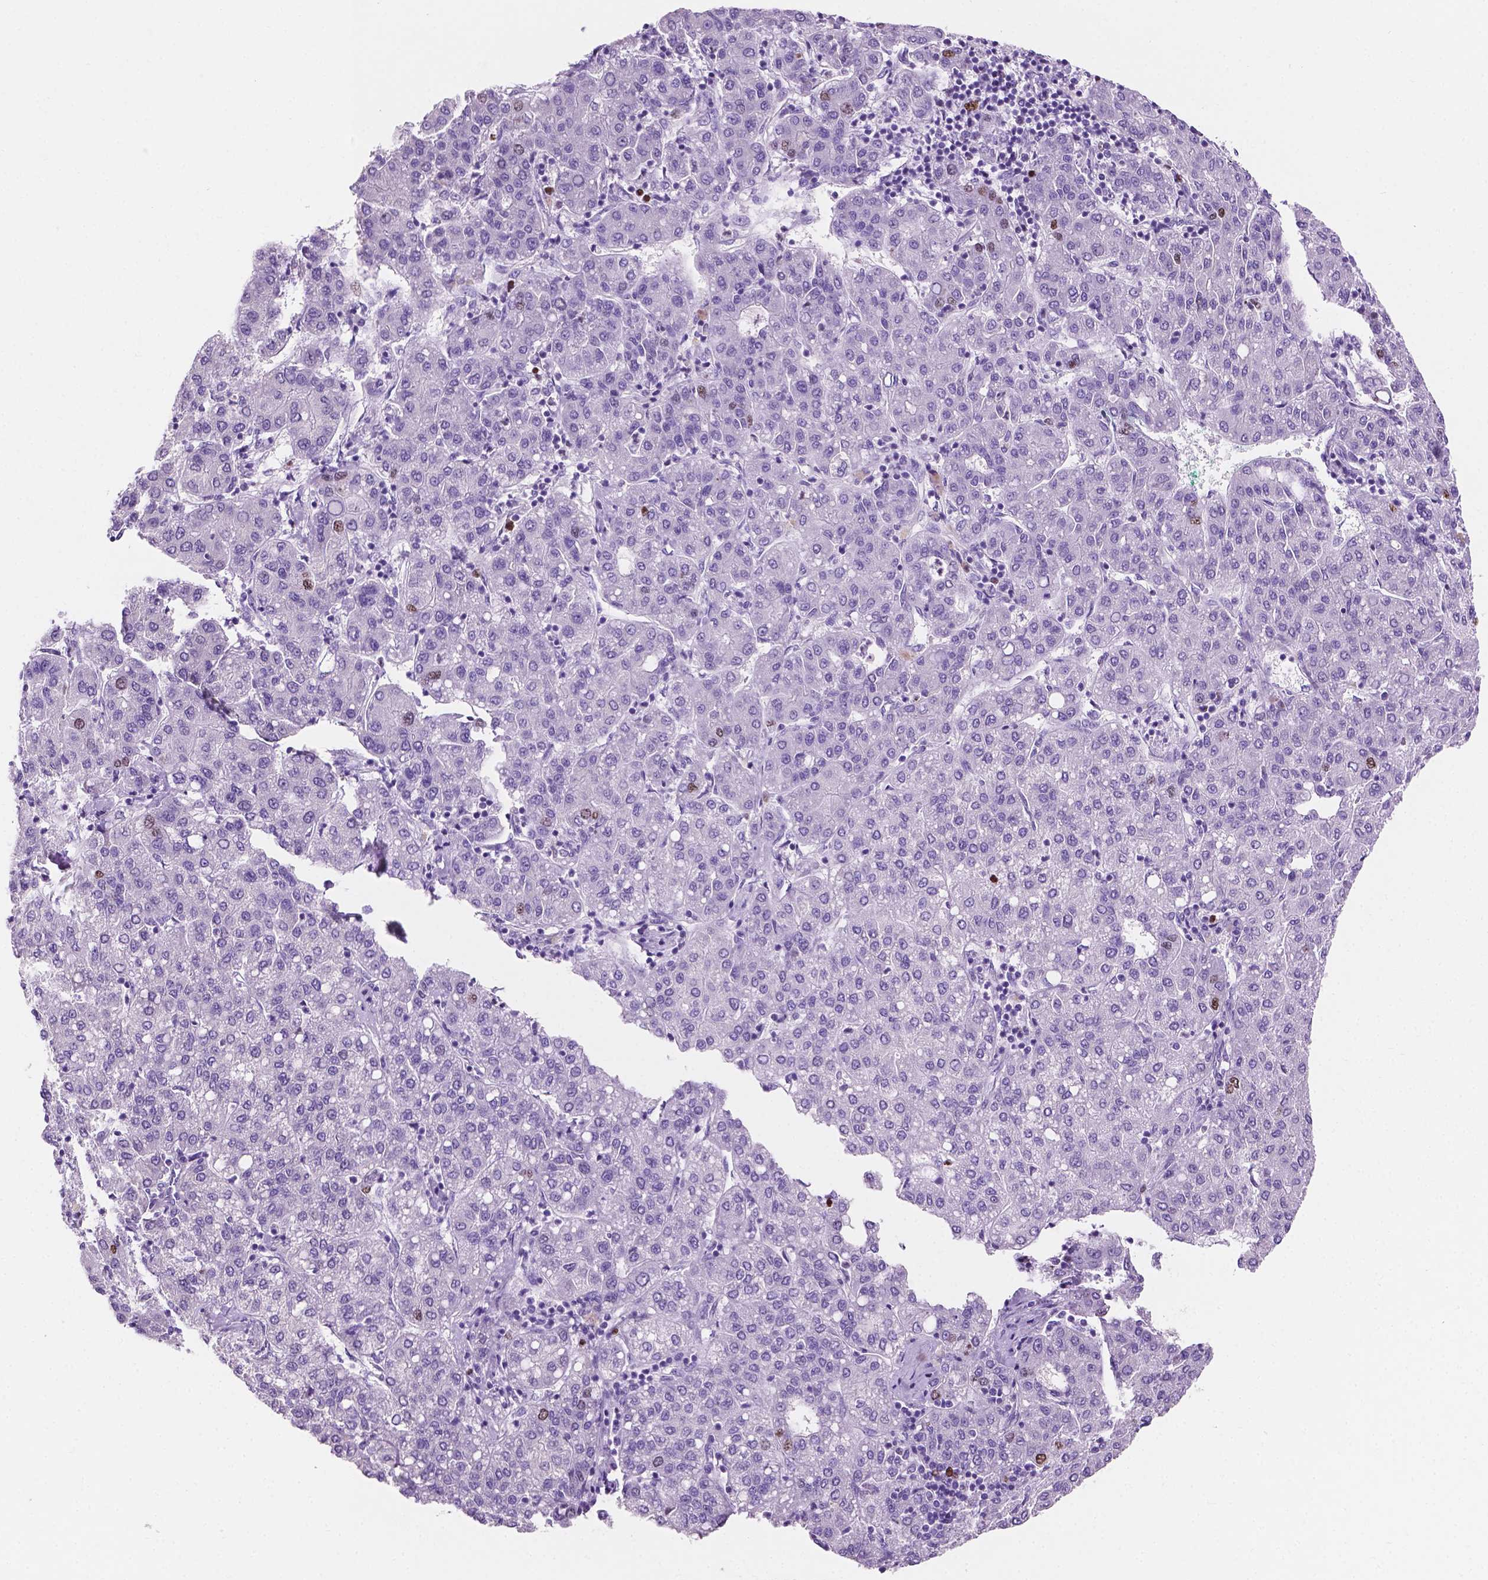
{"staining": {"intensity": "moderate", "quantity": "<25%", "location": "nuclear"}, "tissue": "liver cancer", "cell_type": "Tumor cells", "image_type": "cancer", "snomed": [{"axis": "morphology", "description": "Carcinoma, Hepatocellular, NOS"}, {"axis": "topography", "description": "Liver"}], "caption": "Protein expression analysis of liver hepatocellular carcinoma shows moderate nuclear expression in about <25% of tumor cells. (DAB (3,3'-diaminobenzidine) IHC, brown staining for protein, blue staining for nuclei).", "gene": "SIAH2", "patient": {"sex": "male", "age": 65}}